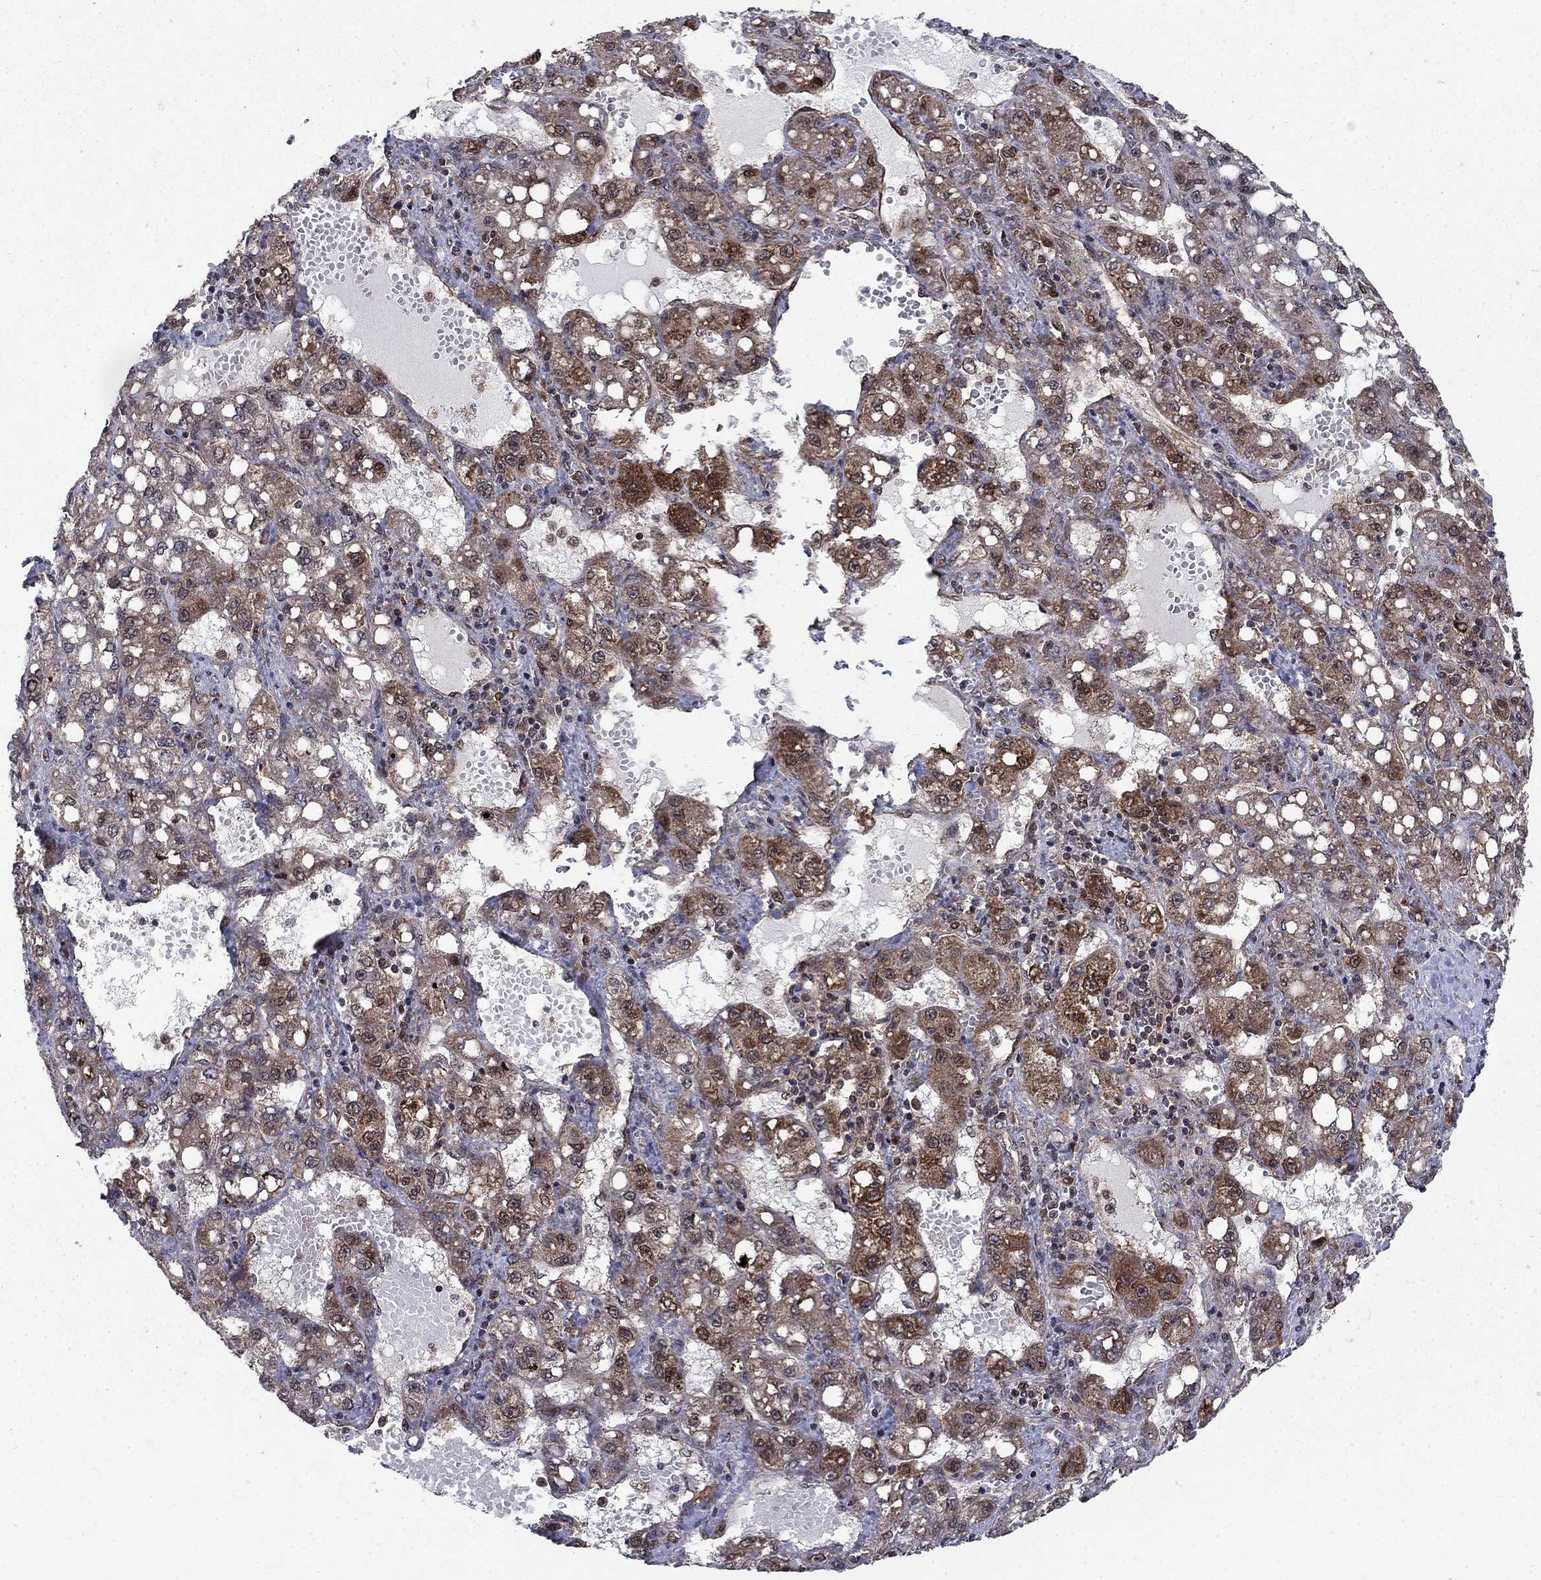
{"staining": {"intensity": "moderate", "quantity": "25%-75%", "location": "cytoplasmic/membranous"}, "tissue": "liver cancer", "cell_type": "Tumor cells", "image_type": "cancer", "snomed": [{"axis": "morphology", "description": "Carcinoma, Hepatocellular, NOS"}, {"axis": "topography", "description": "Liver"}], "caption": "Moderate cytoplasmic/membranous protein positivity is appreciated in approximately 25%-75% of tumor cells in liver cancer.", "gene": "DNAJA1", "patient": {"sex": "female", "age": 65}}